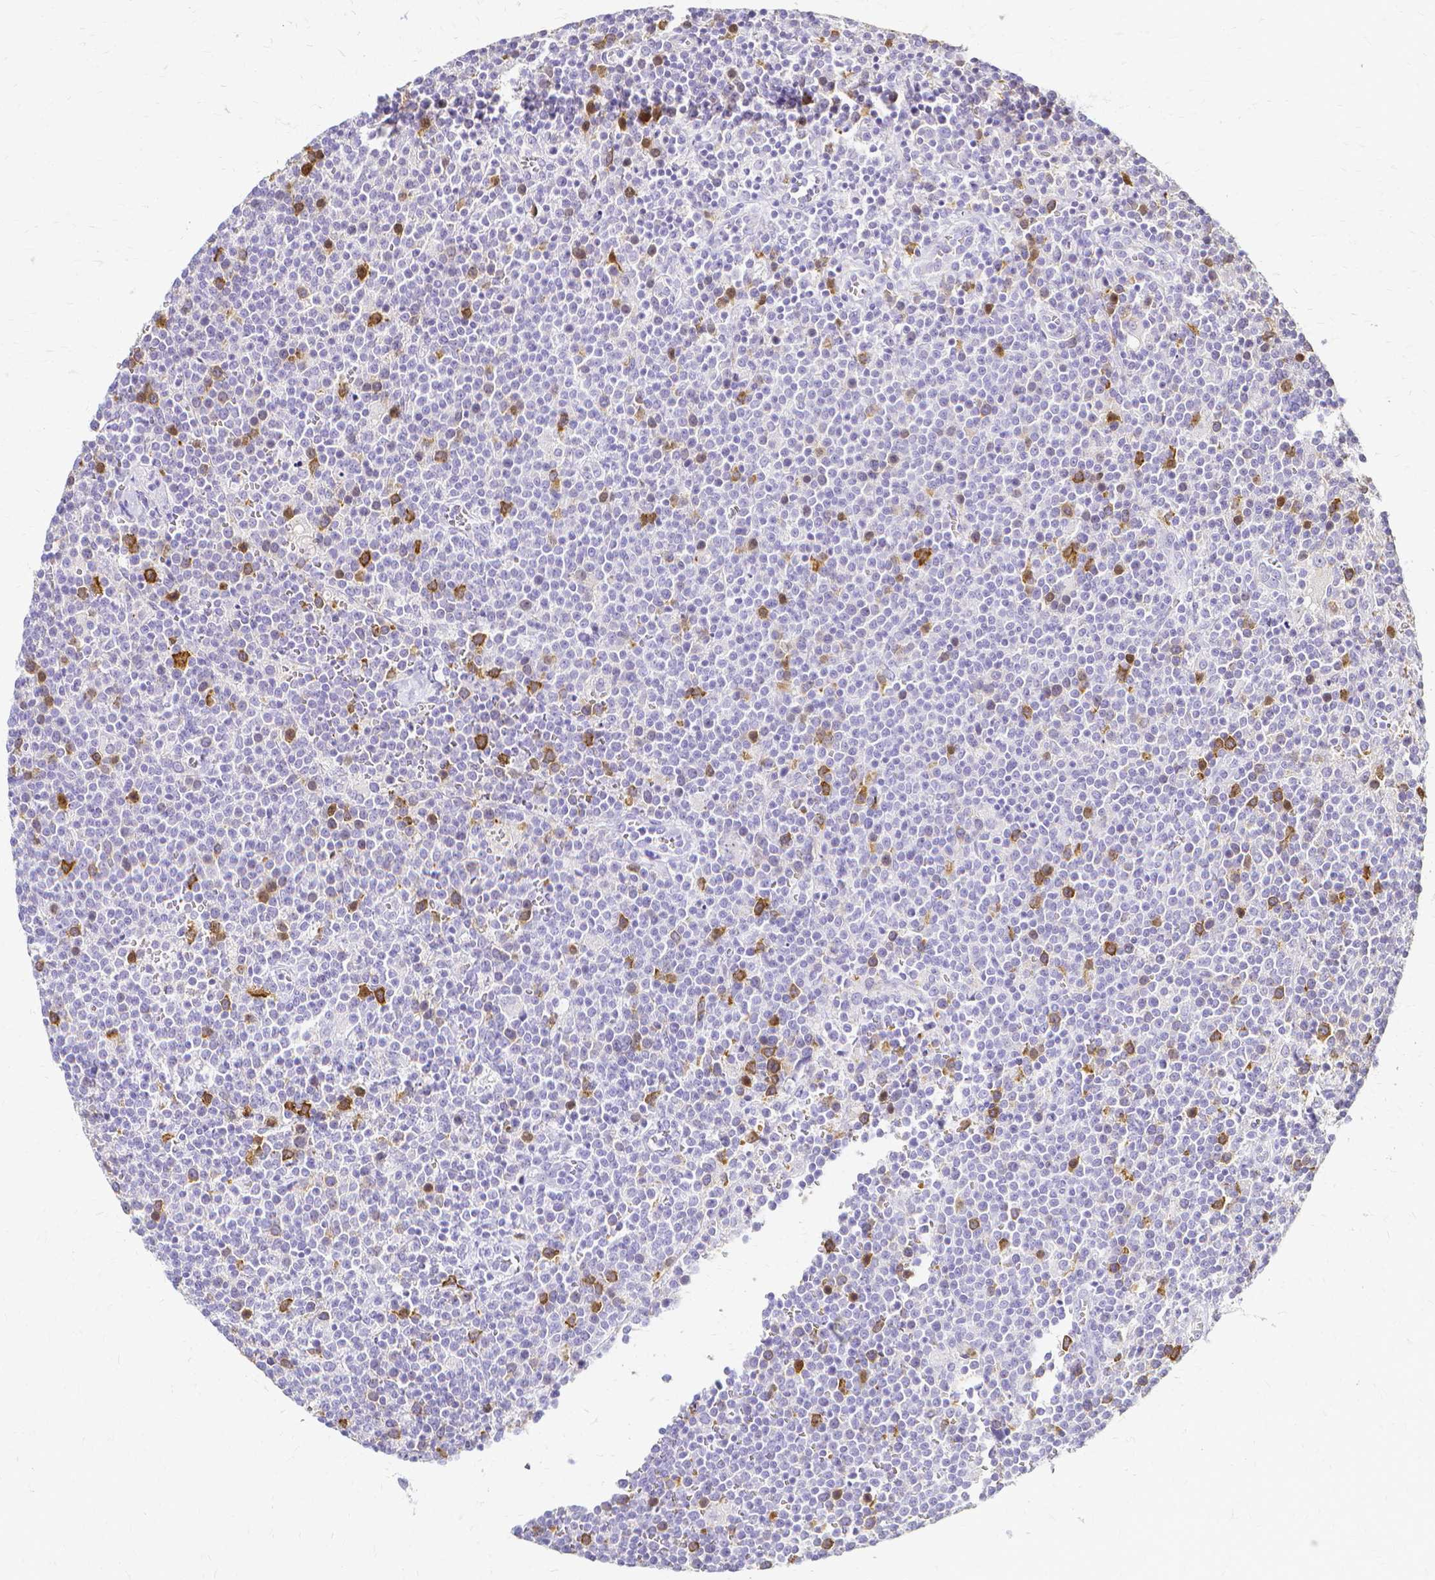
{"staining": {"intensity": "moderate", "quantity": "<25%", "location": "cytoplasmic/membranous"}, "tissue": "lymphoma", "cell_type": "Tumor cells", "image_type": "cancer", "snomed": [{"axis": "morphology", "description": "Malignant lymphoma, non-Hodgkin's type, High grade"}, {"axis": "topography", "description": "Lymph node"}], "caption": "High-grade malignant lymphoma, non-Hodgkin's type stained for a protein (brown) shows moderate cytoplasmic/membranous positive expression in about <25% of tumor cells.", "gene": "CCNB1", "patient": {"sex": "male", "age": 61}}